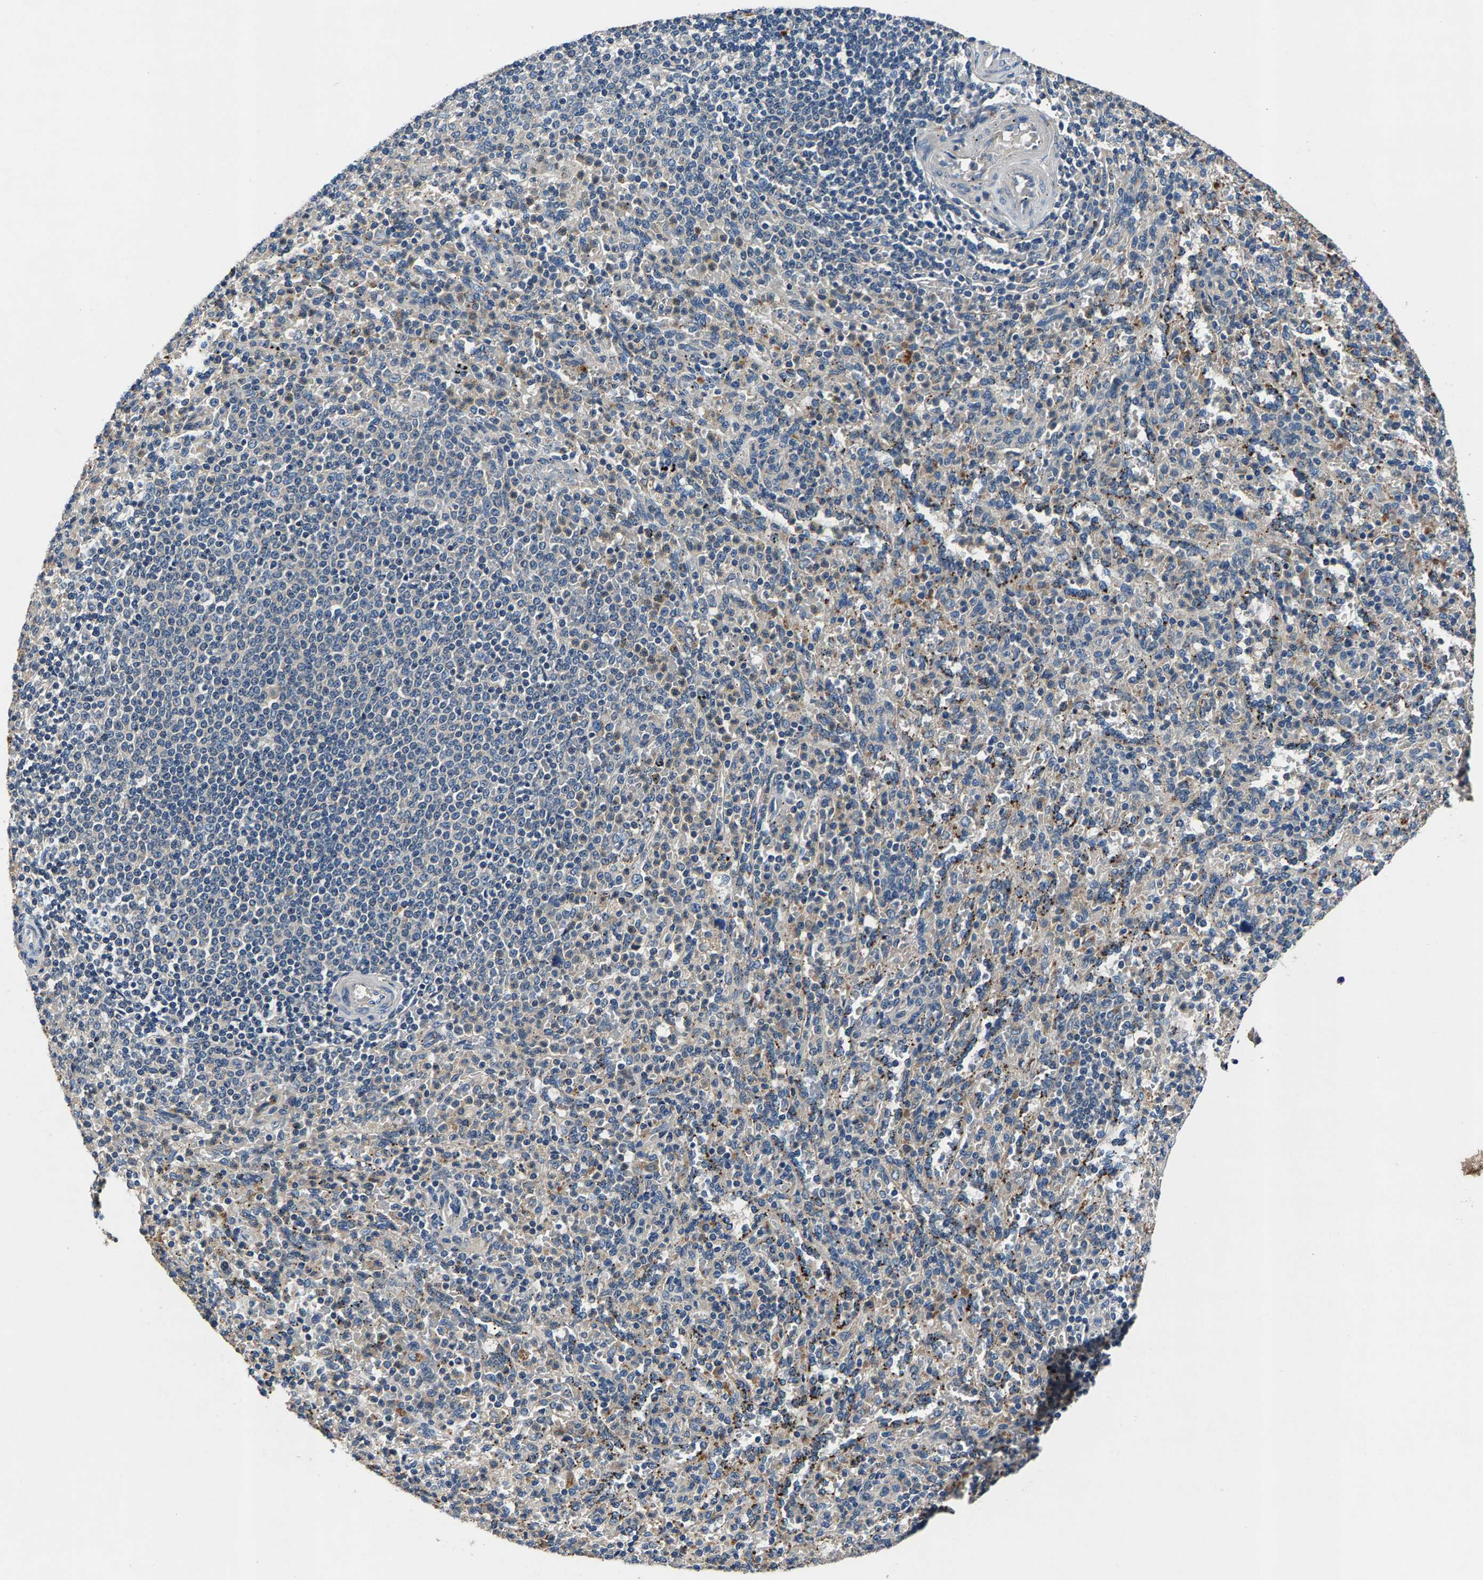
{"staining": {"intensity": "moderate", "quantity": "<25%", "location": "cytoplasmic/membranous"}, "tissue": "spleen", "cell_type": "Cells in red pulp", "image_type": "normal", "snomed": [{"axis": "morphology", "description": "Normal tissue, NOS"}, {"axis": "topography", "description": "Spleen"}], "caption": "Spleen stained with a brown dye displays moderate cytoplasmic/membranous positive staining in approximately <25% of cells in red pulp.", "gene": "PRXL2C", "patient": {"sex": "male", "age": 36}}